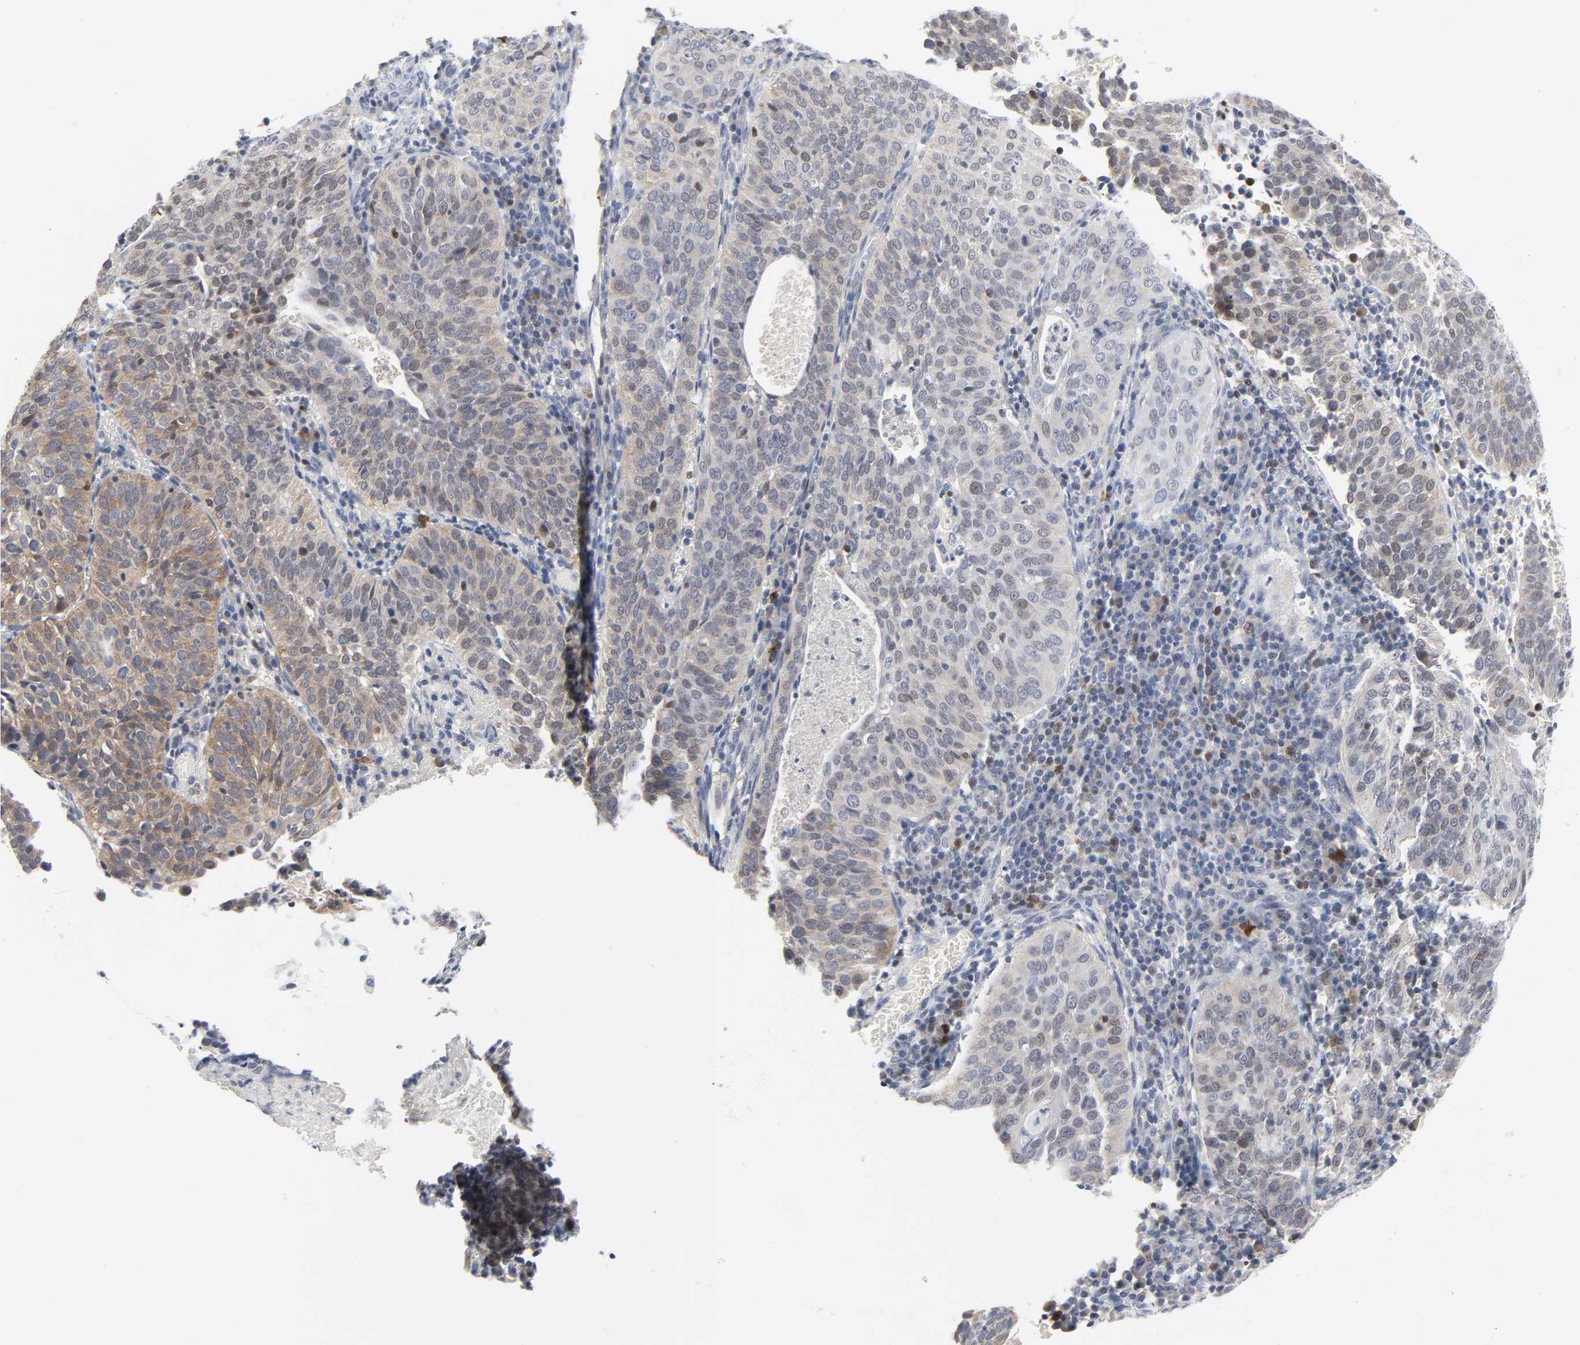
{"staining": {"intensity": "weak", "quantity": ">75%", "location": "cytoplasmic/membranous,nuclear"}, "tissue": "cervical cancer", "cell_type": "Tumor cells", "image_type": "cancer", "snomed": [{"axis": "morphology", "description": "Squamous cell carcinoma, NOS"}, {"axis": "topography", "description": "Cervix"}], "caption": "There is low levels of weak cytoplasmic/membranous and nuclear expression in tumor cells of cervical cancer (squamous cell carcinoma), as demonstrated by immunohistochemical staining (brown color).", "gene": "WEE1", "patient": {"sex": "female", "age": 39}}